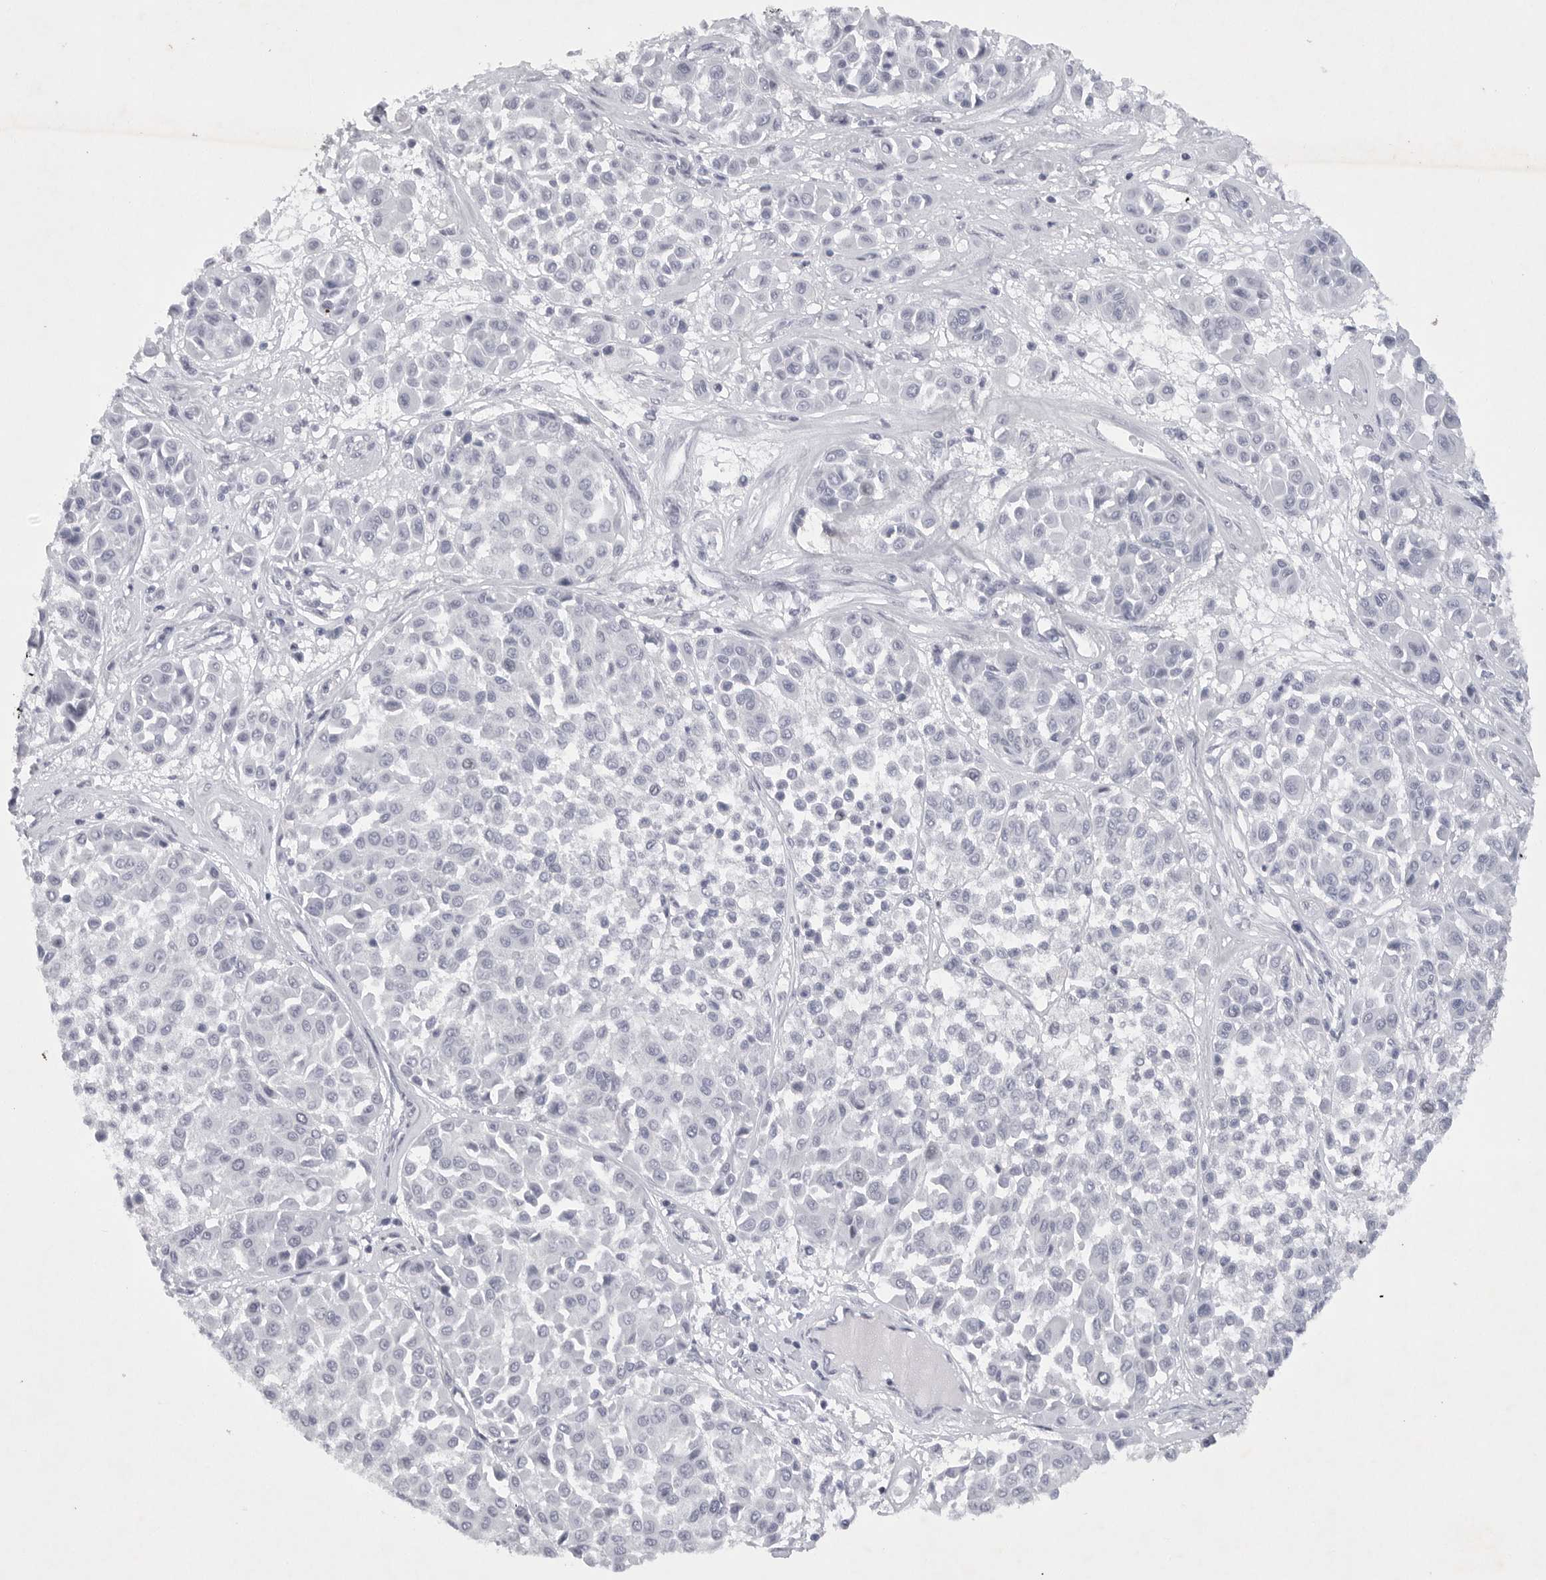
{"staining": {"intensity": "negative", "quantity": "none", "location": "none"}, "tissue": "melanoma", "cell_type": "Tumor cells", "image_type": "cancer", "snomed": [{"axis": "morphology", "description": "Malignant melanoma, Metastatic site"}, {"axis": "topography", "description": "Soft tissue"}], "caption": "A high-resolution micrograph shows immunohistochemistry (IHC) staining of melanoma, which demonstrates no significant positivity in tumor cells.", "gene": "TNR", "patient": {"sex": "male", "age": 41}}